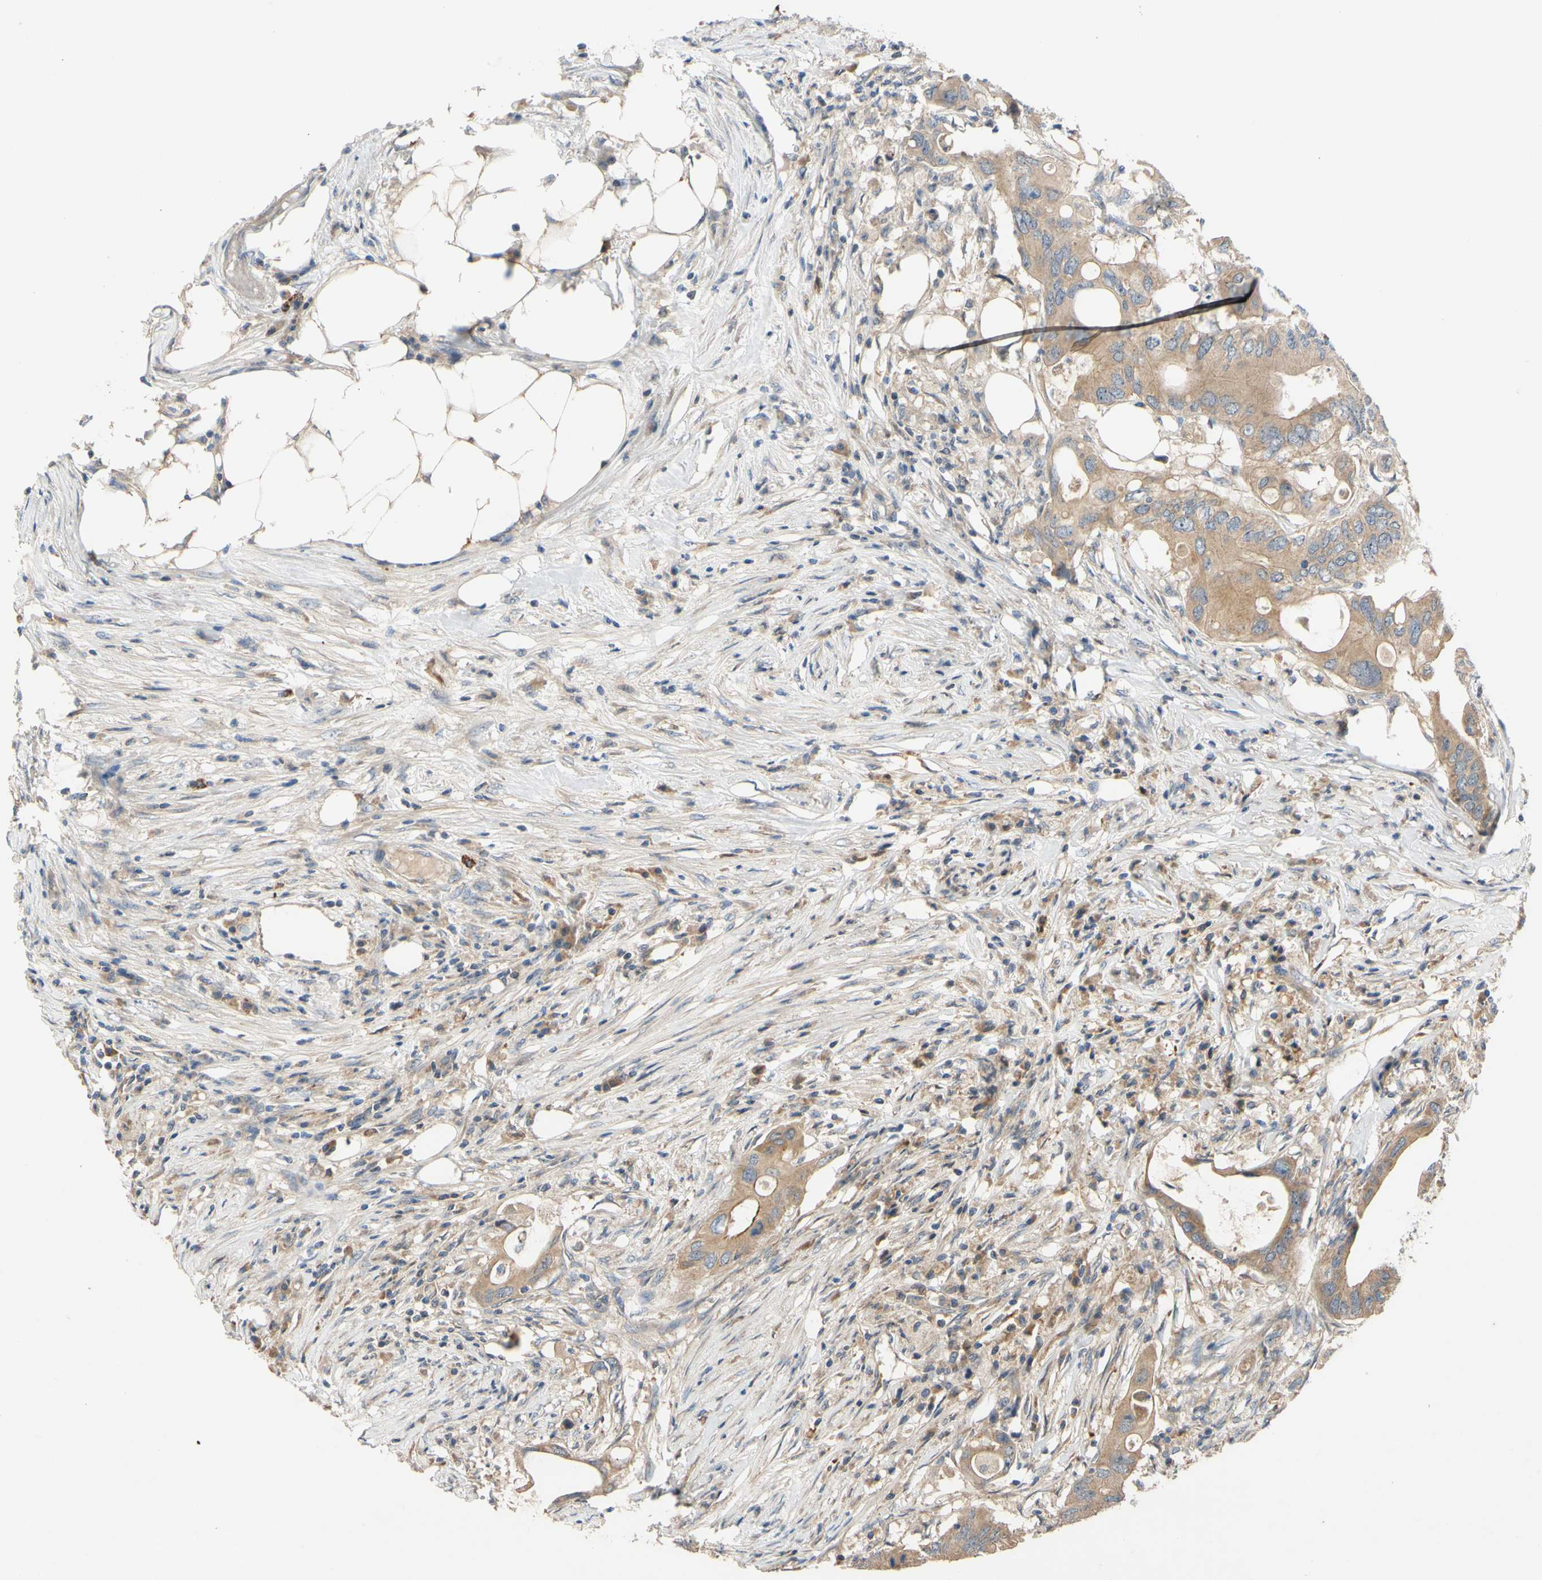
{"staining": {"intensity": "moderate", "quantity": ">75%", "location": "cytoplasmic/membranous"}, "tissue": "colorectal cancer", "cell_type": "Tumor cells", "image_type": "cancer", "snomed": [{"axis": "morphology", "description": "Adenocarcinoma, NOS"}, {"axis": "topography", "description": "Colon"}], "caption": "Adenocarcinoma (colorectal) was stained to show a protein in brown. There is medium levels of moderate cytoplasmic/membranous expression in approximately >75% of tumor cells.", "gene": "MBTPS2", "patient": {"sex": "male", "age": 71}}